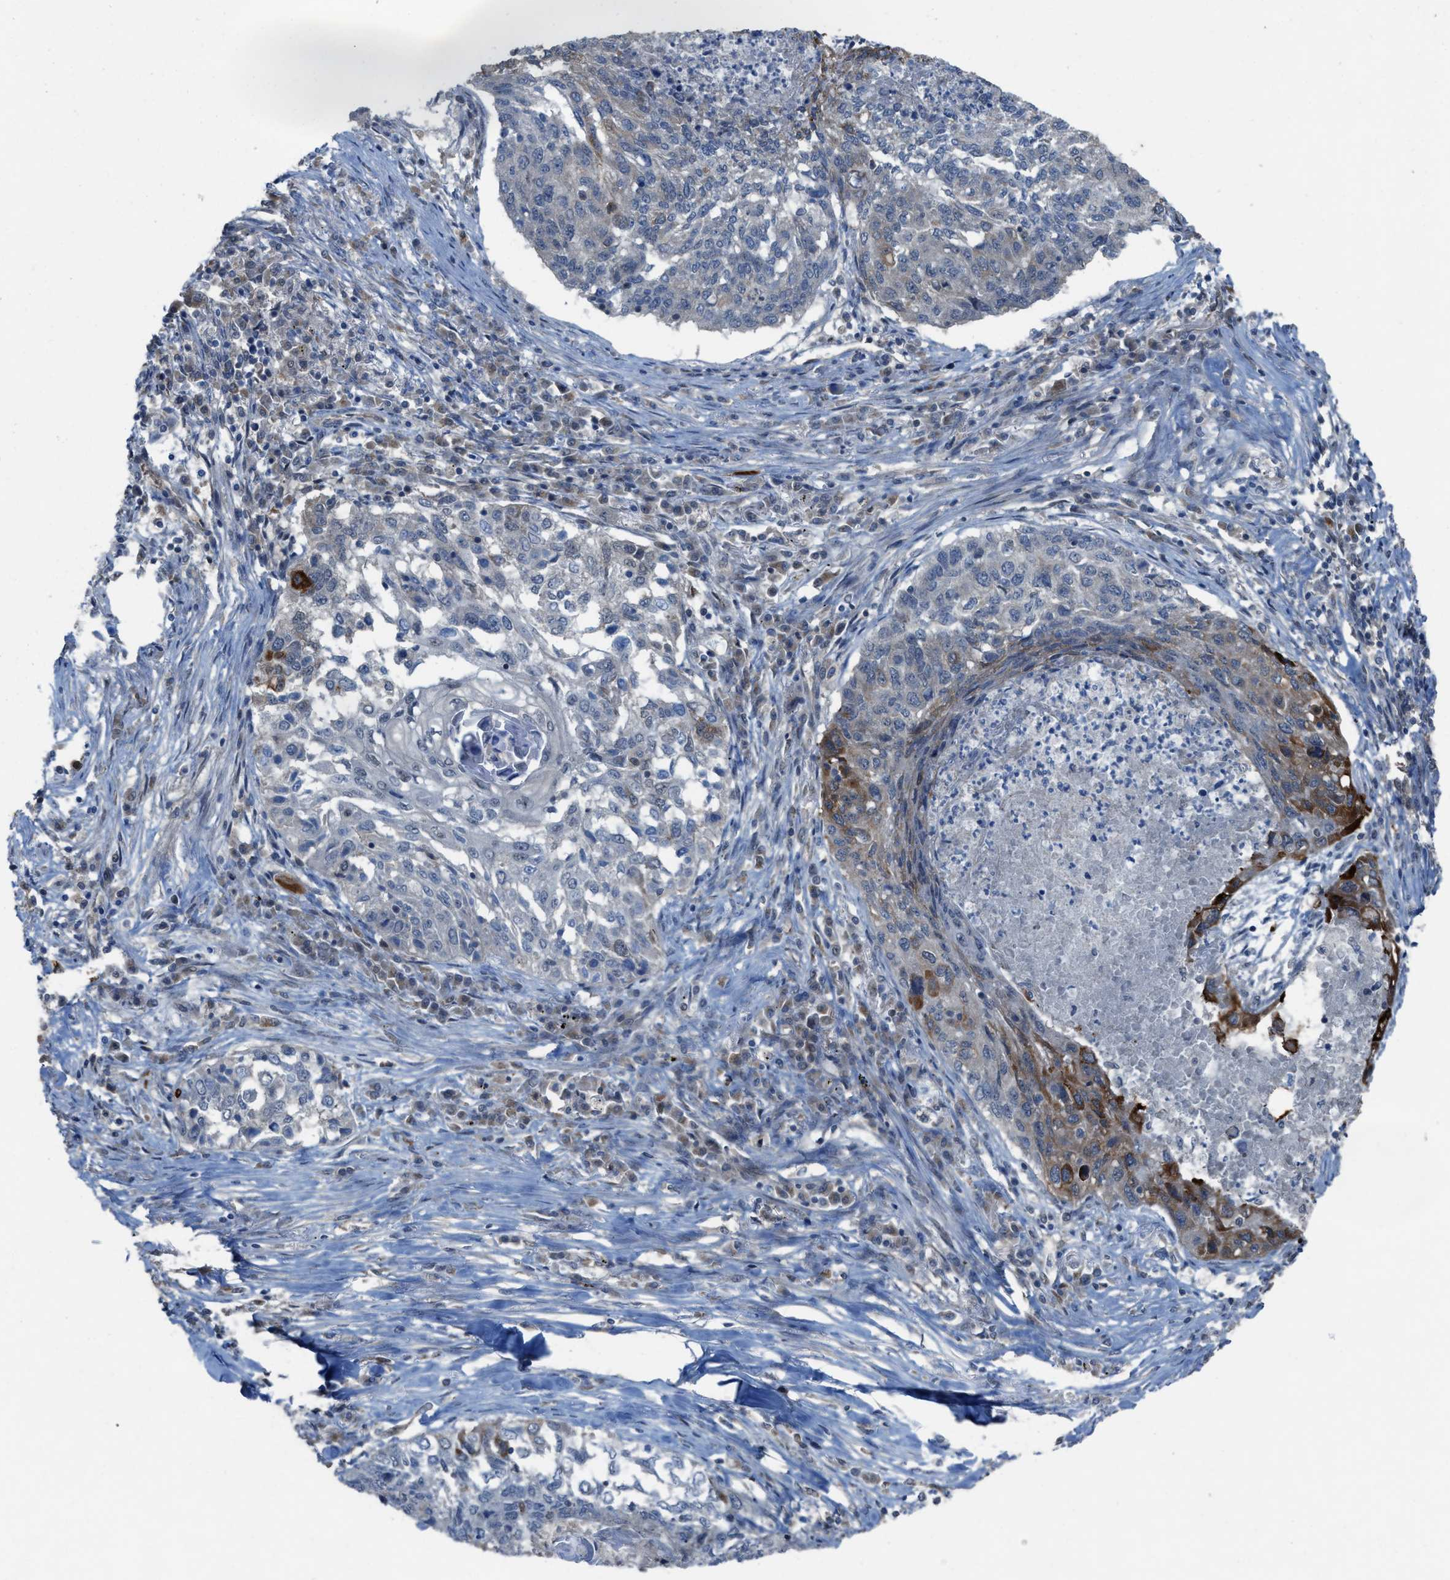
{"staining": {"intensity": "moderate", "quantity": "<25%", "location": "cytoplasmic/membranous"}, "tissue": "lung cancer", "cell_type": "Tumor cells", "image_type": "cancer", "snomed": [{"axis": "morphology", "description": "Squamous cell carcinoma, NOS"}, {"axis": "topography", "description": "Lung"}], "caption": "Immunohistochemistry (DAB) staining of human lung squamous cell carcinoma displays moderate cytoplasmic/membranous protein staining in approximately <25% of tumor cells.", "gene": "PLAA", "patient": {"sex": "female", "age": 63}}